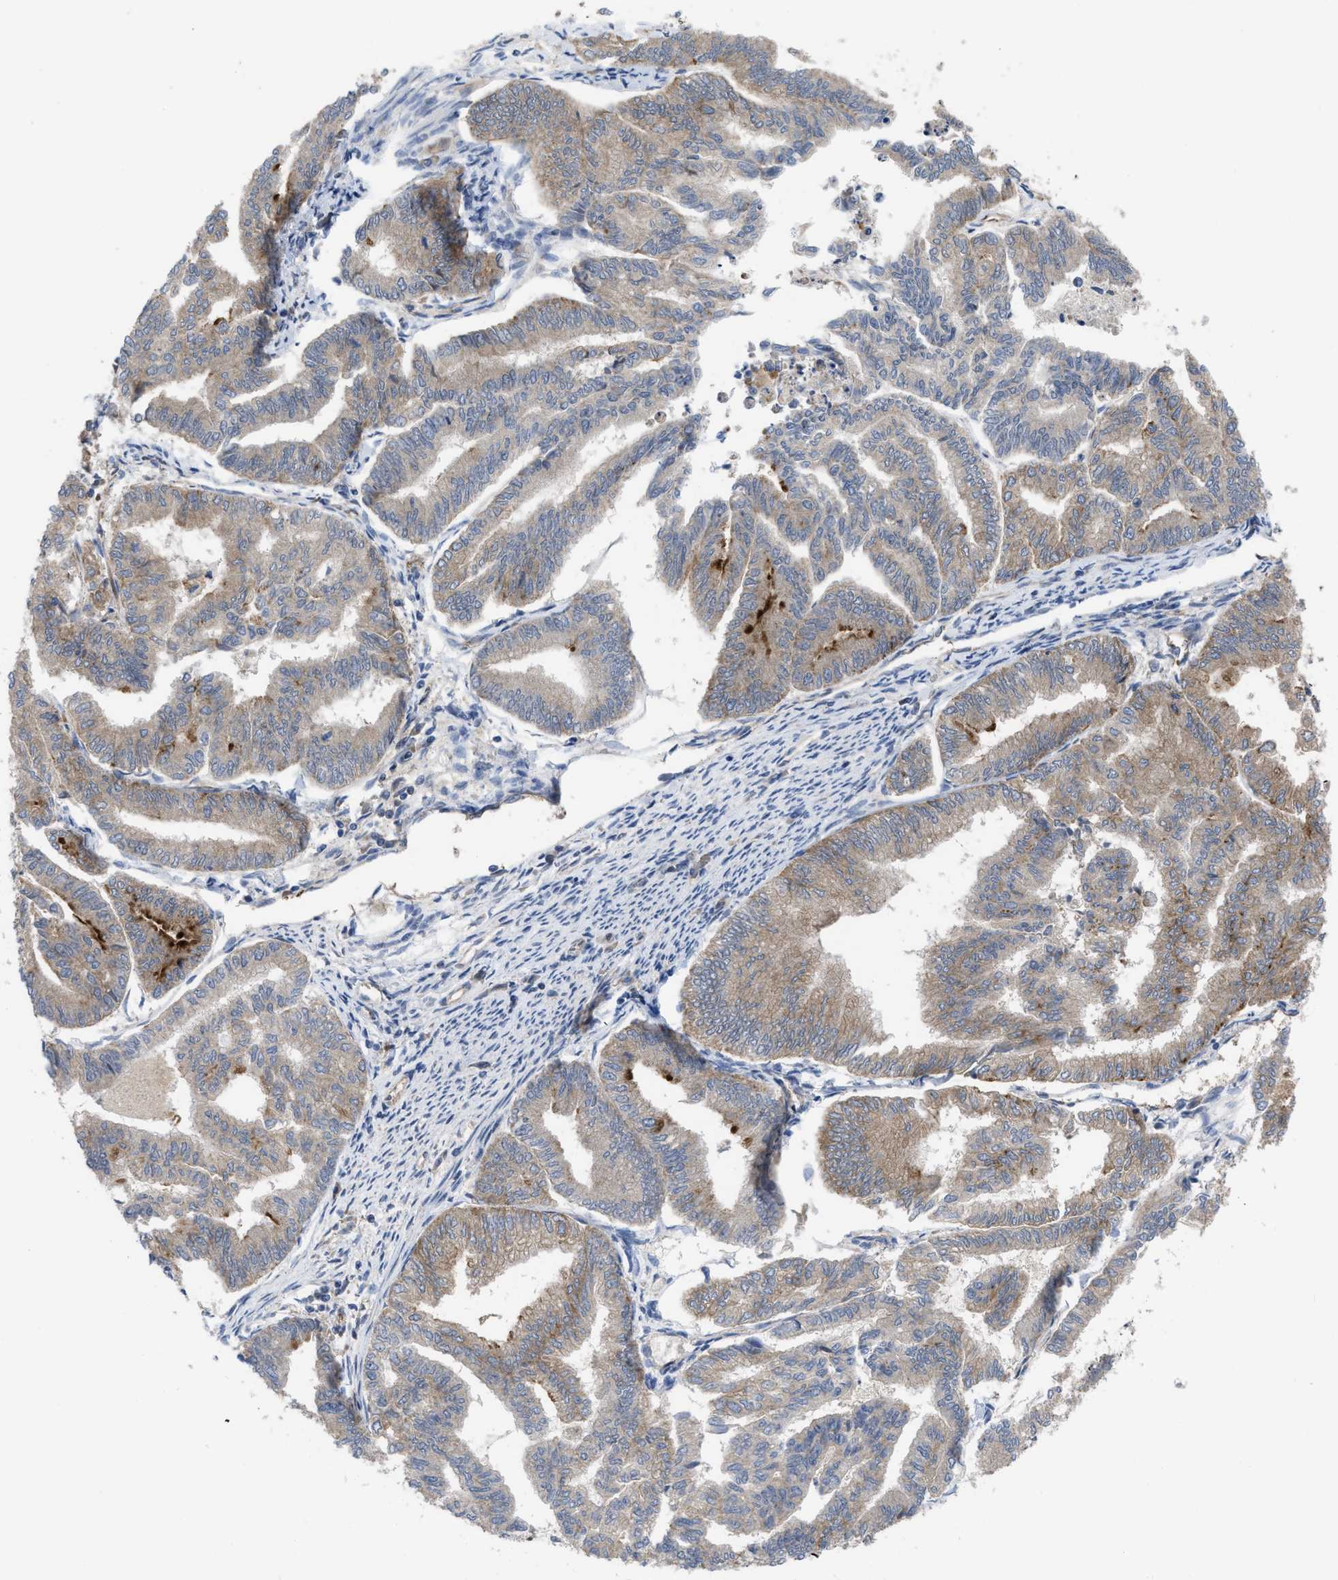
{"staining": {"intensity": "weak", "quantity": "25%-75%", "location": "cytoplasmic/membranous"}, "tissue": "endometrial cancer", "cell_type": "Tumor cells", "image_type": "cancer", "snomed": [{"axis": "morphology", "description": "Adenocarcinoma, NOS"}, {"axis": "topography", "description": "Endometrium"}], "caption": "About 25%-75% of tumor cells in human adenocarcinoma (endometrial) show weak cytoplasmic/membranous protein expression as visualized by brown immunohistochemical staining.", "gene": "LDAF1", "patient": {"sex": "female", "age": 79}}